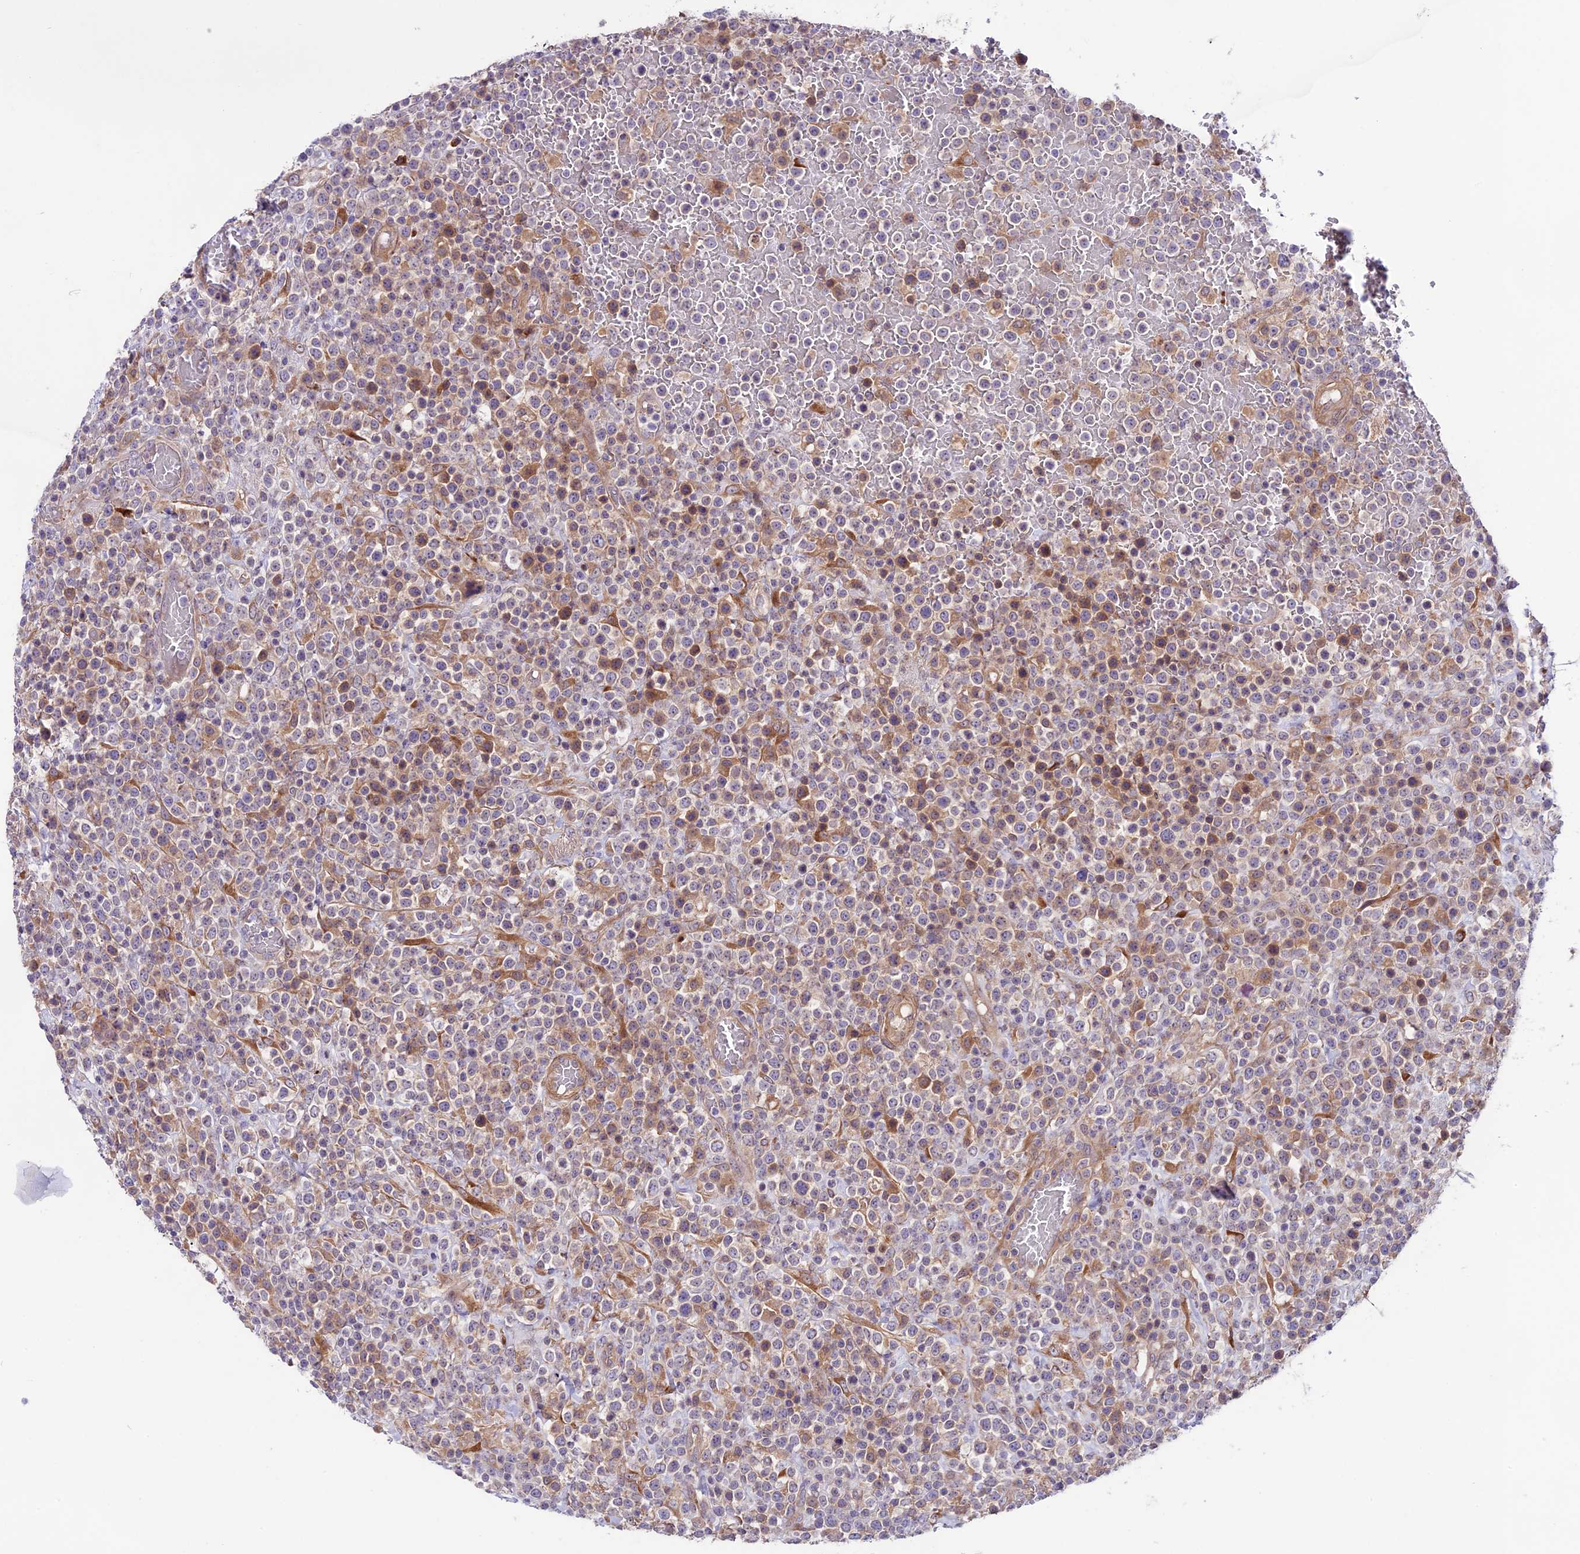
{"staining": {"intensity": "negative", "quantity": "none", "location": "none"}, "tissue": "lymphoma", "cell_type": "Tumor cells", "image_type": "cancer", "snomed": [{"axis": "morphology", "description": "Malignant lymphoma, non-Hodgkin's type, High grade"}, {"axis": "topography", "description": "Colon"}], "caption": "Lymphoma was stained to show a protein in brown. There is no significant positivity in tumor cells.", "gene": "COG8", "patient": {"sex": "female", "age": 53}}